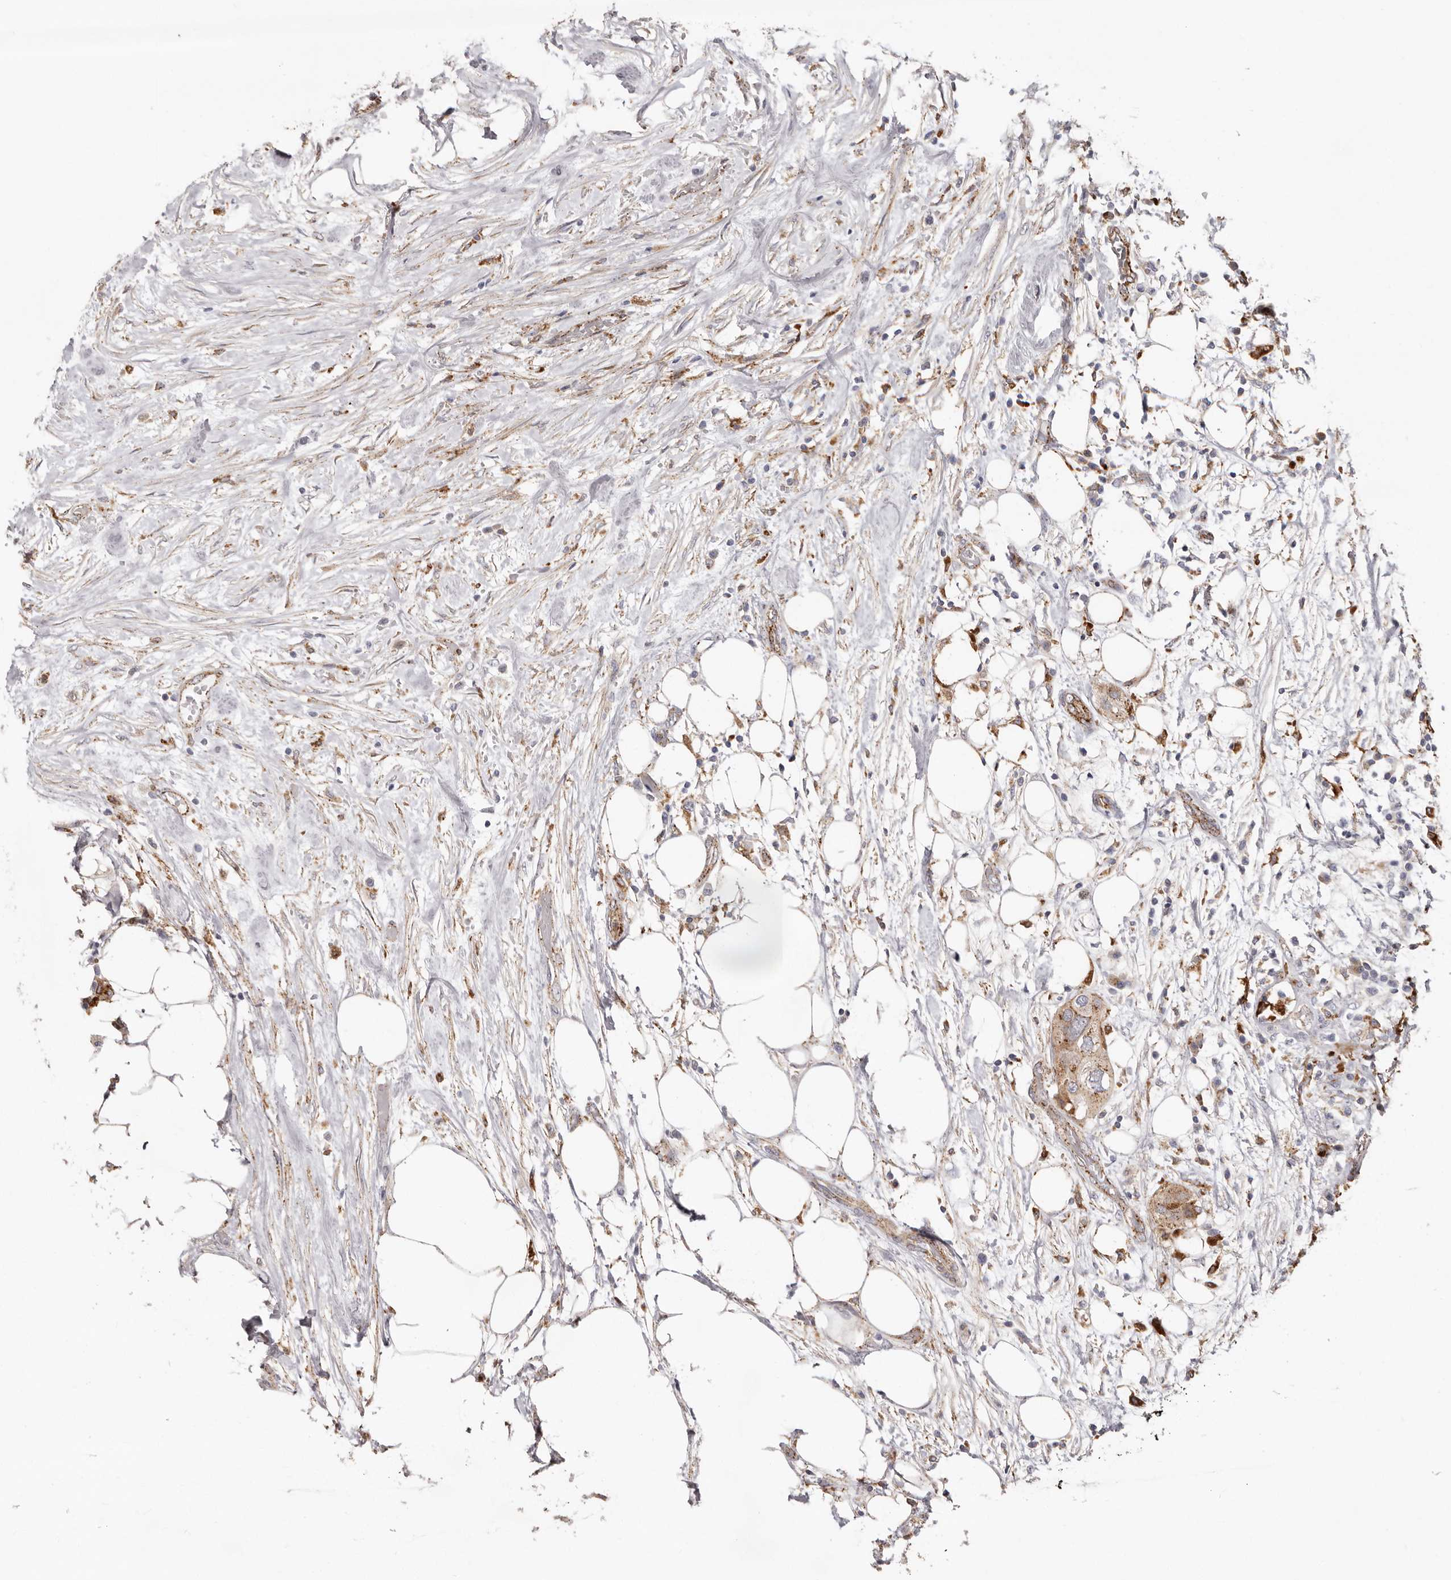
{"staining": {"intensity": "moderate", "quantity": ">75%", "location": "cytoplasmic/membranous"}, "tissue": "urothelial cancer", "cell_type": "Tumor cells", "image_type": "cancer", "snomed": [{"axis": "morphology", "description": "Urothelial carcinoma, High grade"}, {"axis": "topography", "description": "Urinary bladder"}], "caption": "Immunohistochemistry (IHC) of urothelial carcinoma (high-grade) shows medium levels of moderate cytoplasmic/membranous staining in about >75% of tumor cells. Immunohistochemistry (IHC) stains the protein of interest in brown and the nuclei are stained blue.", "gene": "GRN", "patient": {"sex": "male", "age": 64}}